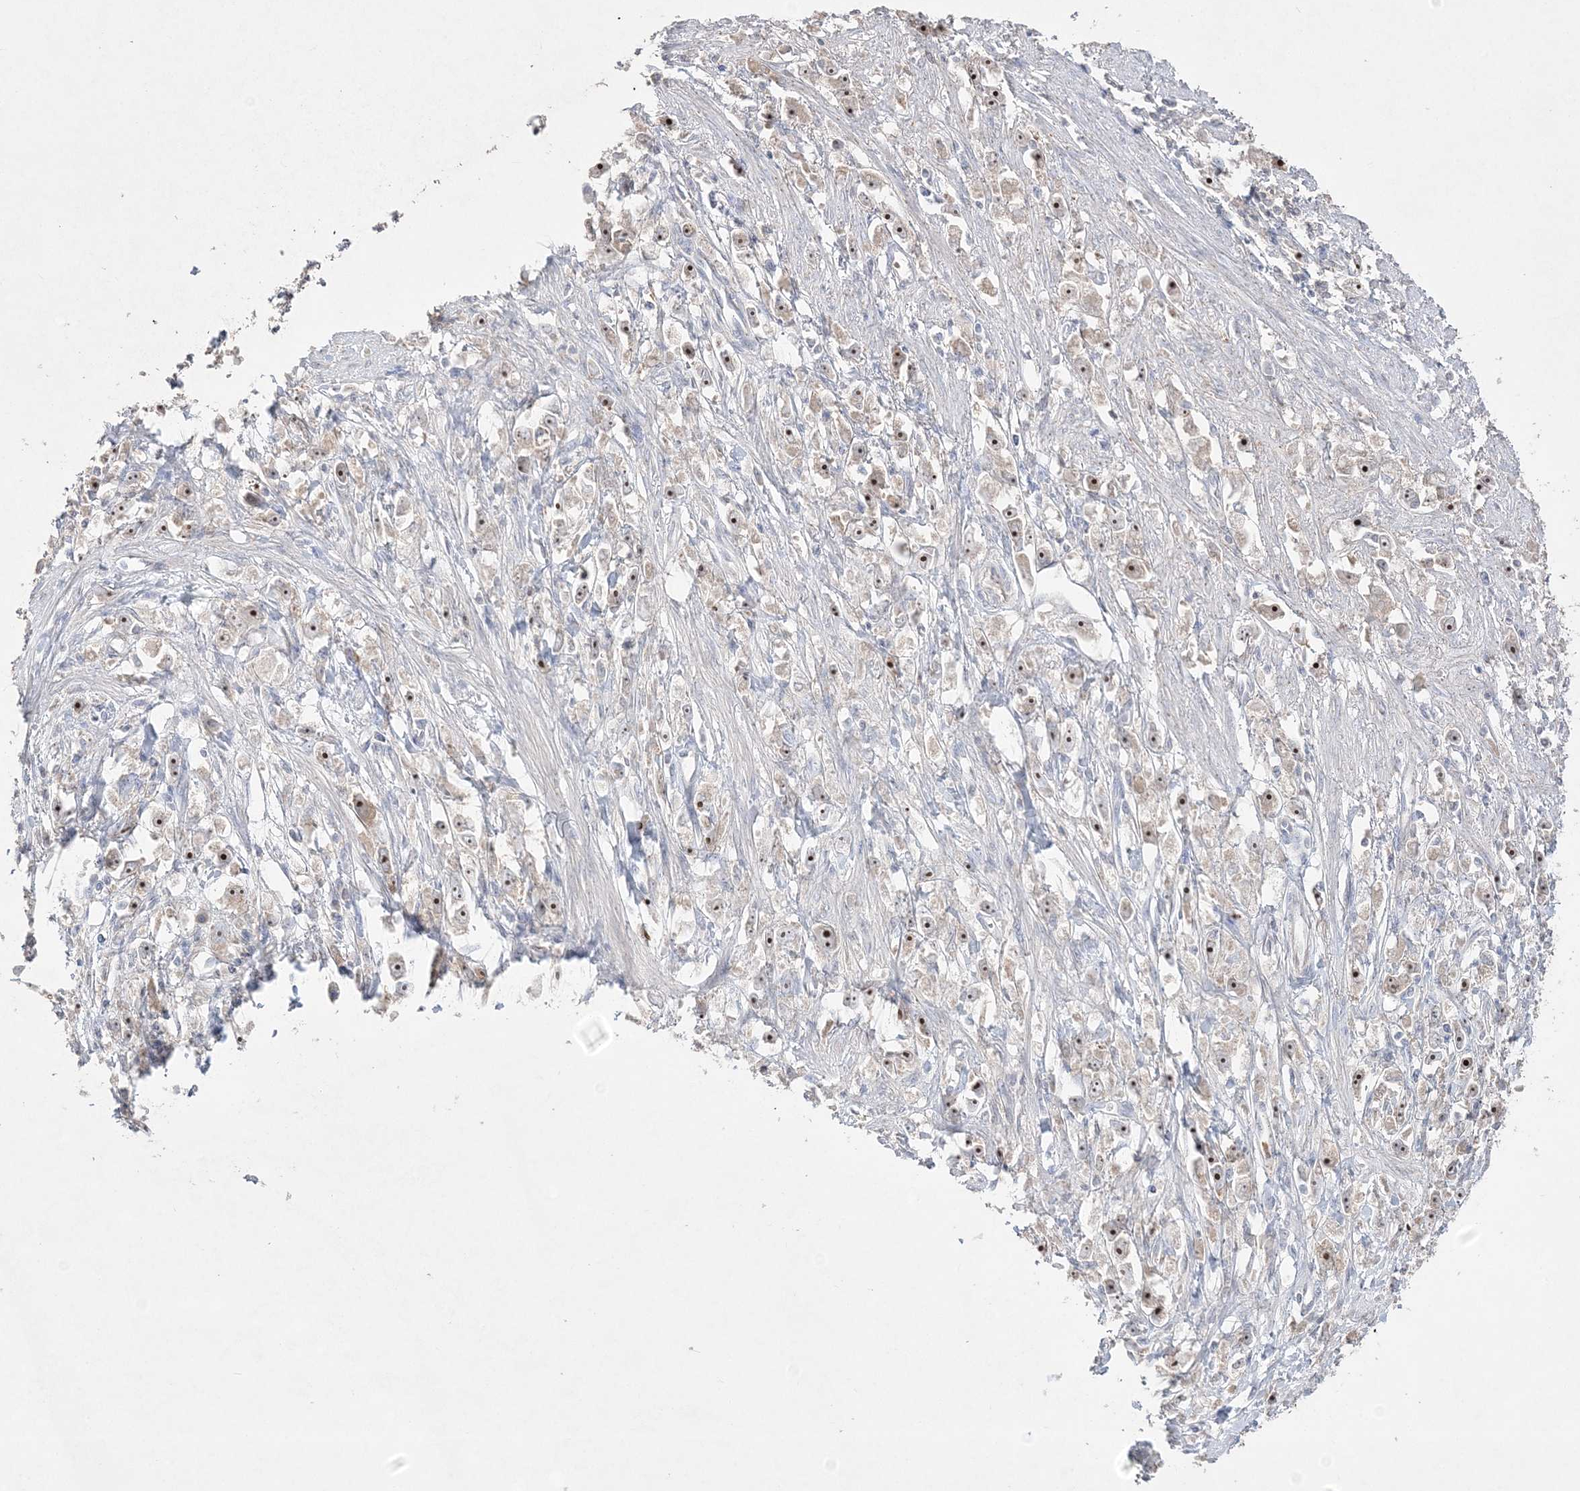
{"staining": {"intensity": "moderate", "quantity": "25%-75%", "location": "nuclear"}, "tissue": "stomach cancer", "cell_type": "Tumor cells", "image_type": "cancer", "snomed": [{"axis": "morphology", "description": "Adenocarcinoma, NOS"}, {"axis": "topography", "description": "Stomach"}], "caption": "Immunohistochemical staining of human stomach cancer (adenocarcinoma) demonstrates medium levels of moderate nuclear staining in approximately 25%-75% of tumor cells.", "gene": "NOP16", "patient": {"sex": "female", "age": 59}}